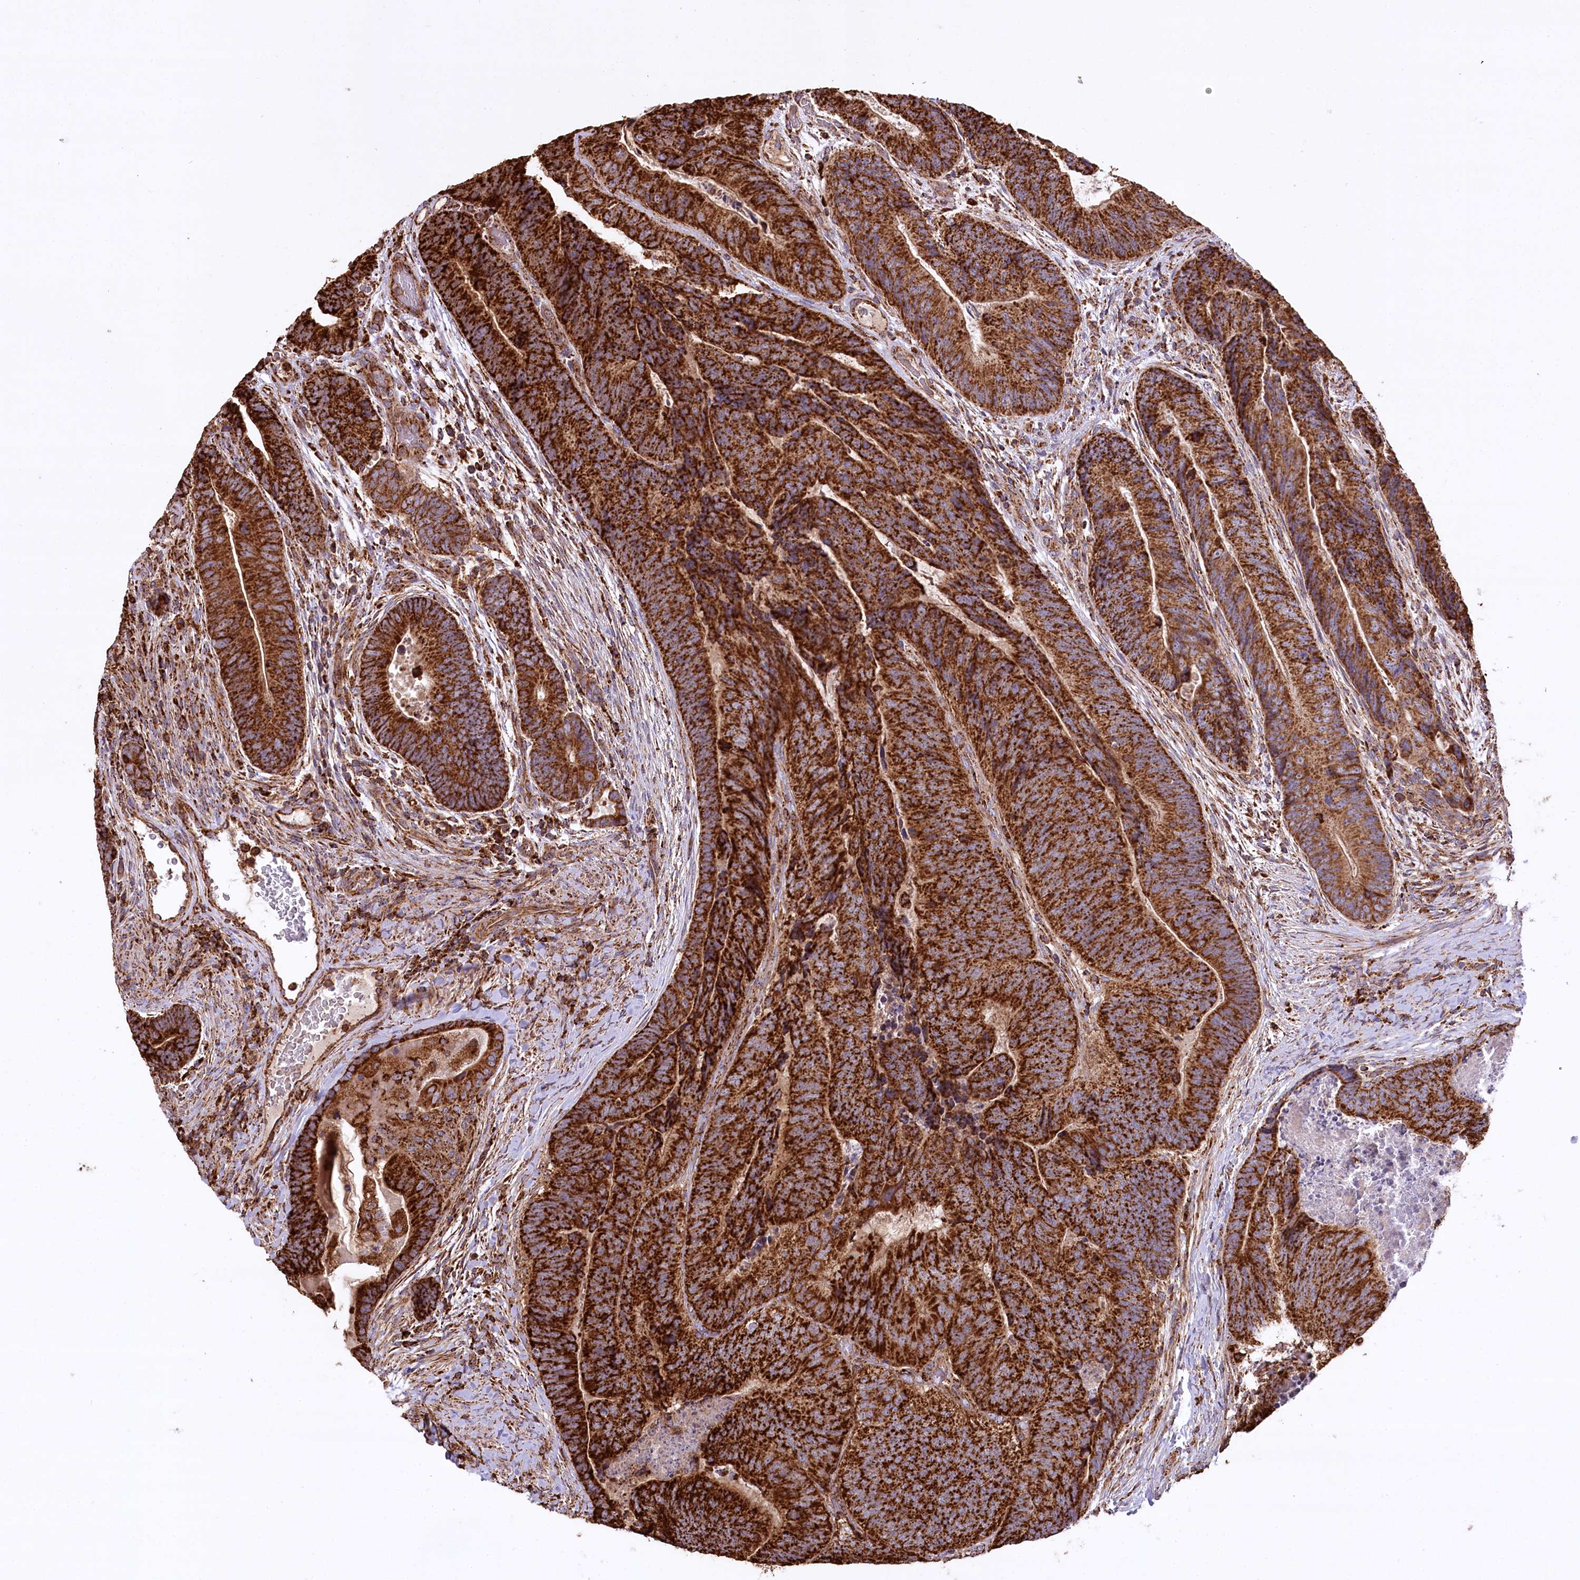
{"staining": {"intensity": "strong", "quantity": ">75%", "location": "cytoplasmic/membranous"}, "tissue": "colorectal cancer", "cell_type": "Tumor cells", "image_type": "cancer", "snomed": [{"axis": "morphology", "description": "Adenocarcinoma, NOS"}, {"axis": "topography", "description": "Colon"}], "caption": "The histopathology image shows staining of adenocarcinoma (colorectal), revealing strong cytoplasmic/membranous protein expression (brown color) within tumor cells.", "gene": "CARD19", "patient": {"sex": "female", "age": 67}}